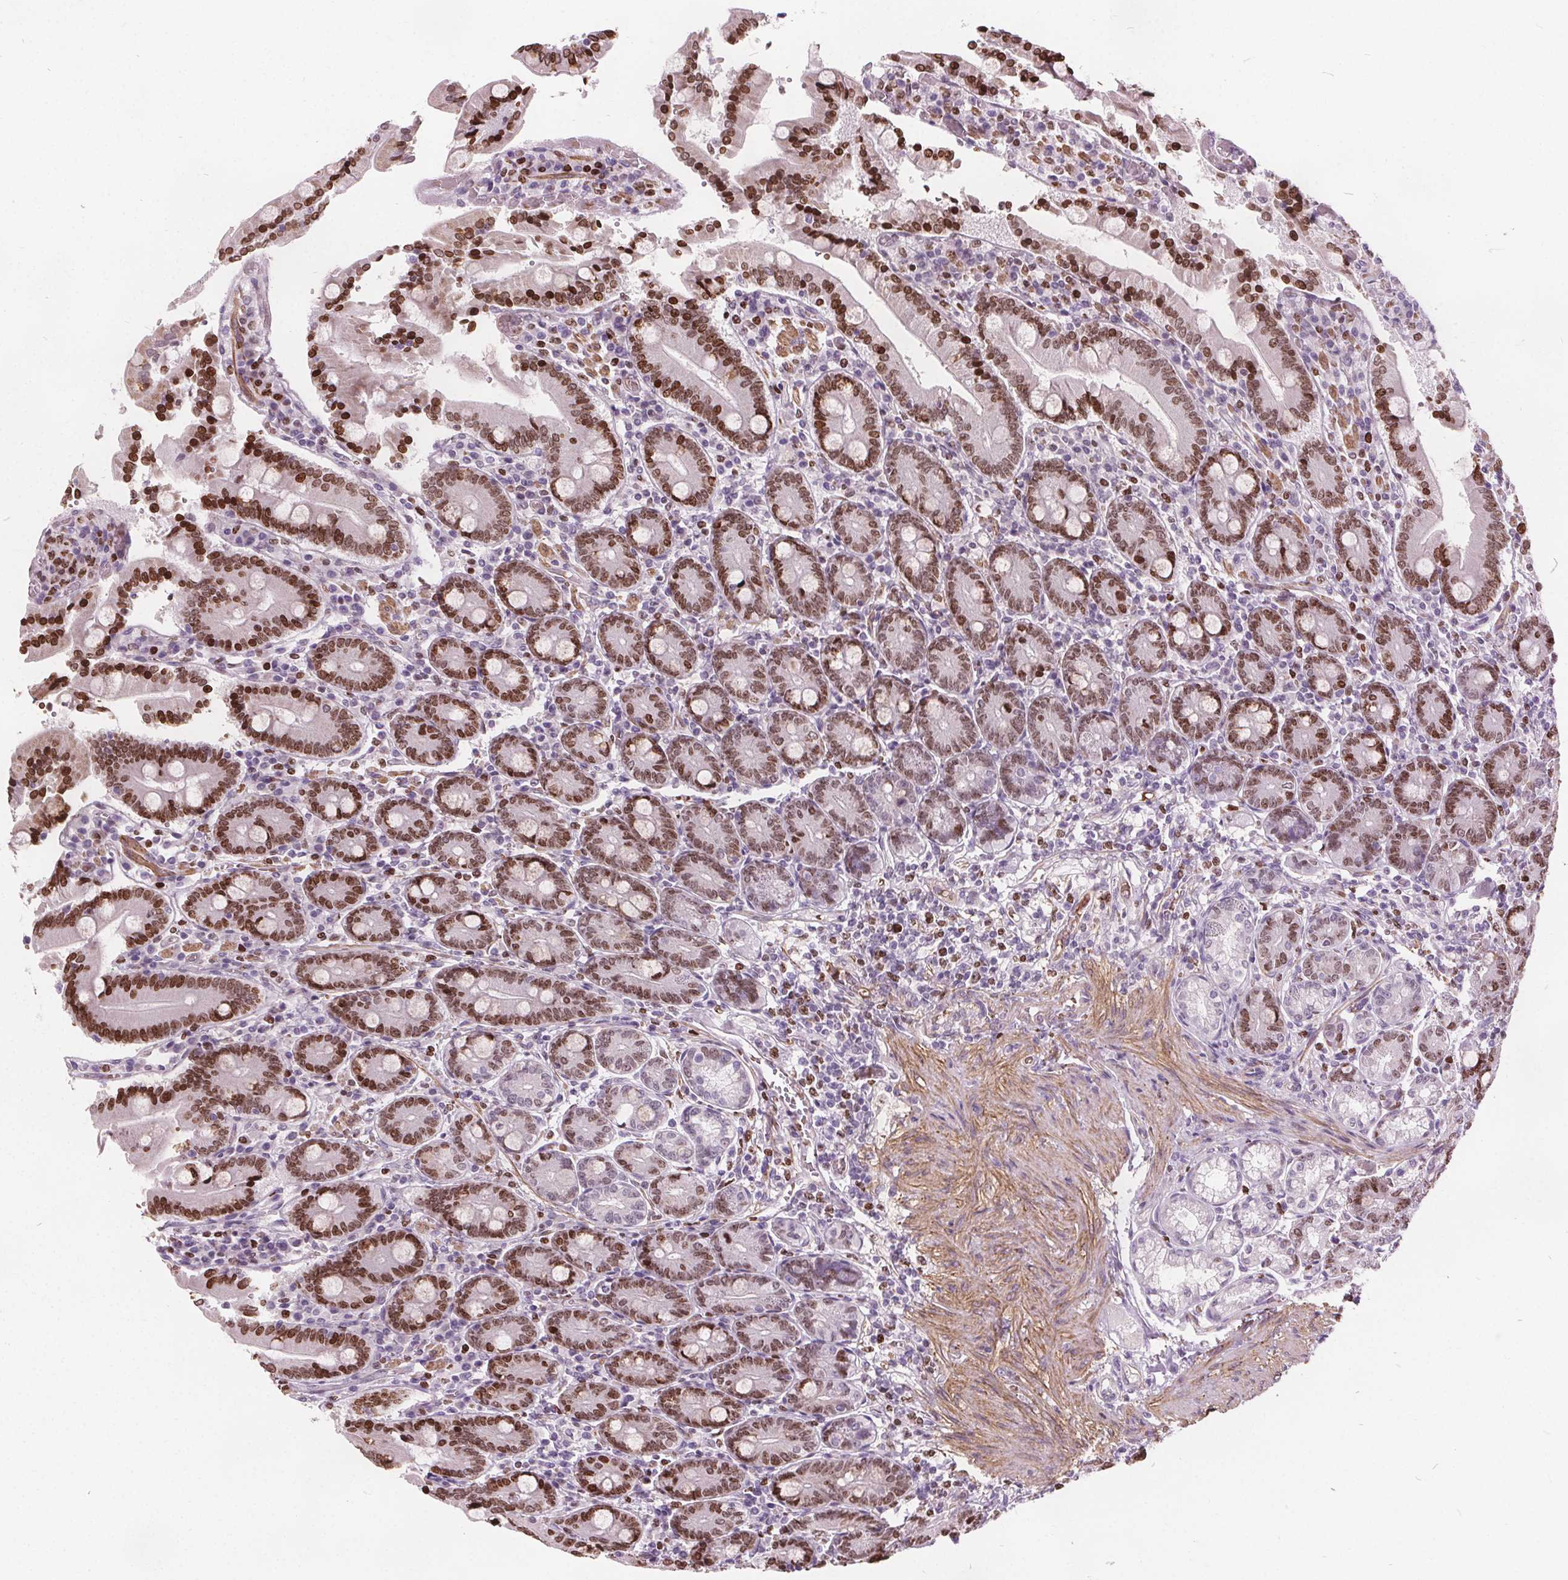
{"staining": {"intensity": "strong", "quantity": ">75%", "location": "nuclear"}, "tissue": "duodenum", "cell_type": "Glandular cells", "image_type": "normal", "snomed": [{"axis": "morphology", "description": "Normal tissue, NOS"}, {"axis": "topography", "description": "Duodenum"}], "caption": "Strong nuclear protein staining is appreciated in about >75% of glandular cells in duodenum. The staining was performed using DAB (3,3'-diaminobenzidine) to visualize the protein expression in brown, while the nuclei were stained in blue with hematoxylin (Magnification: 20x).", "gene": "ISLR2", "patient": {"sex": "female", "age": 62}}